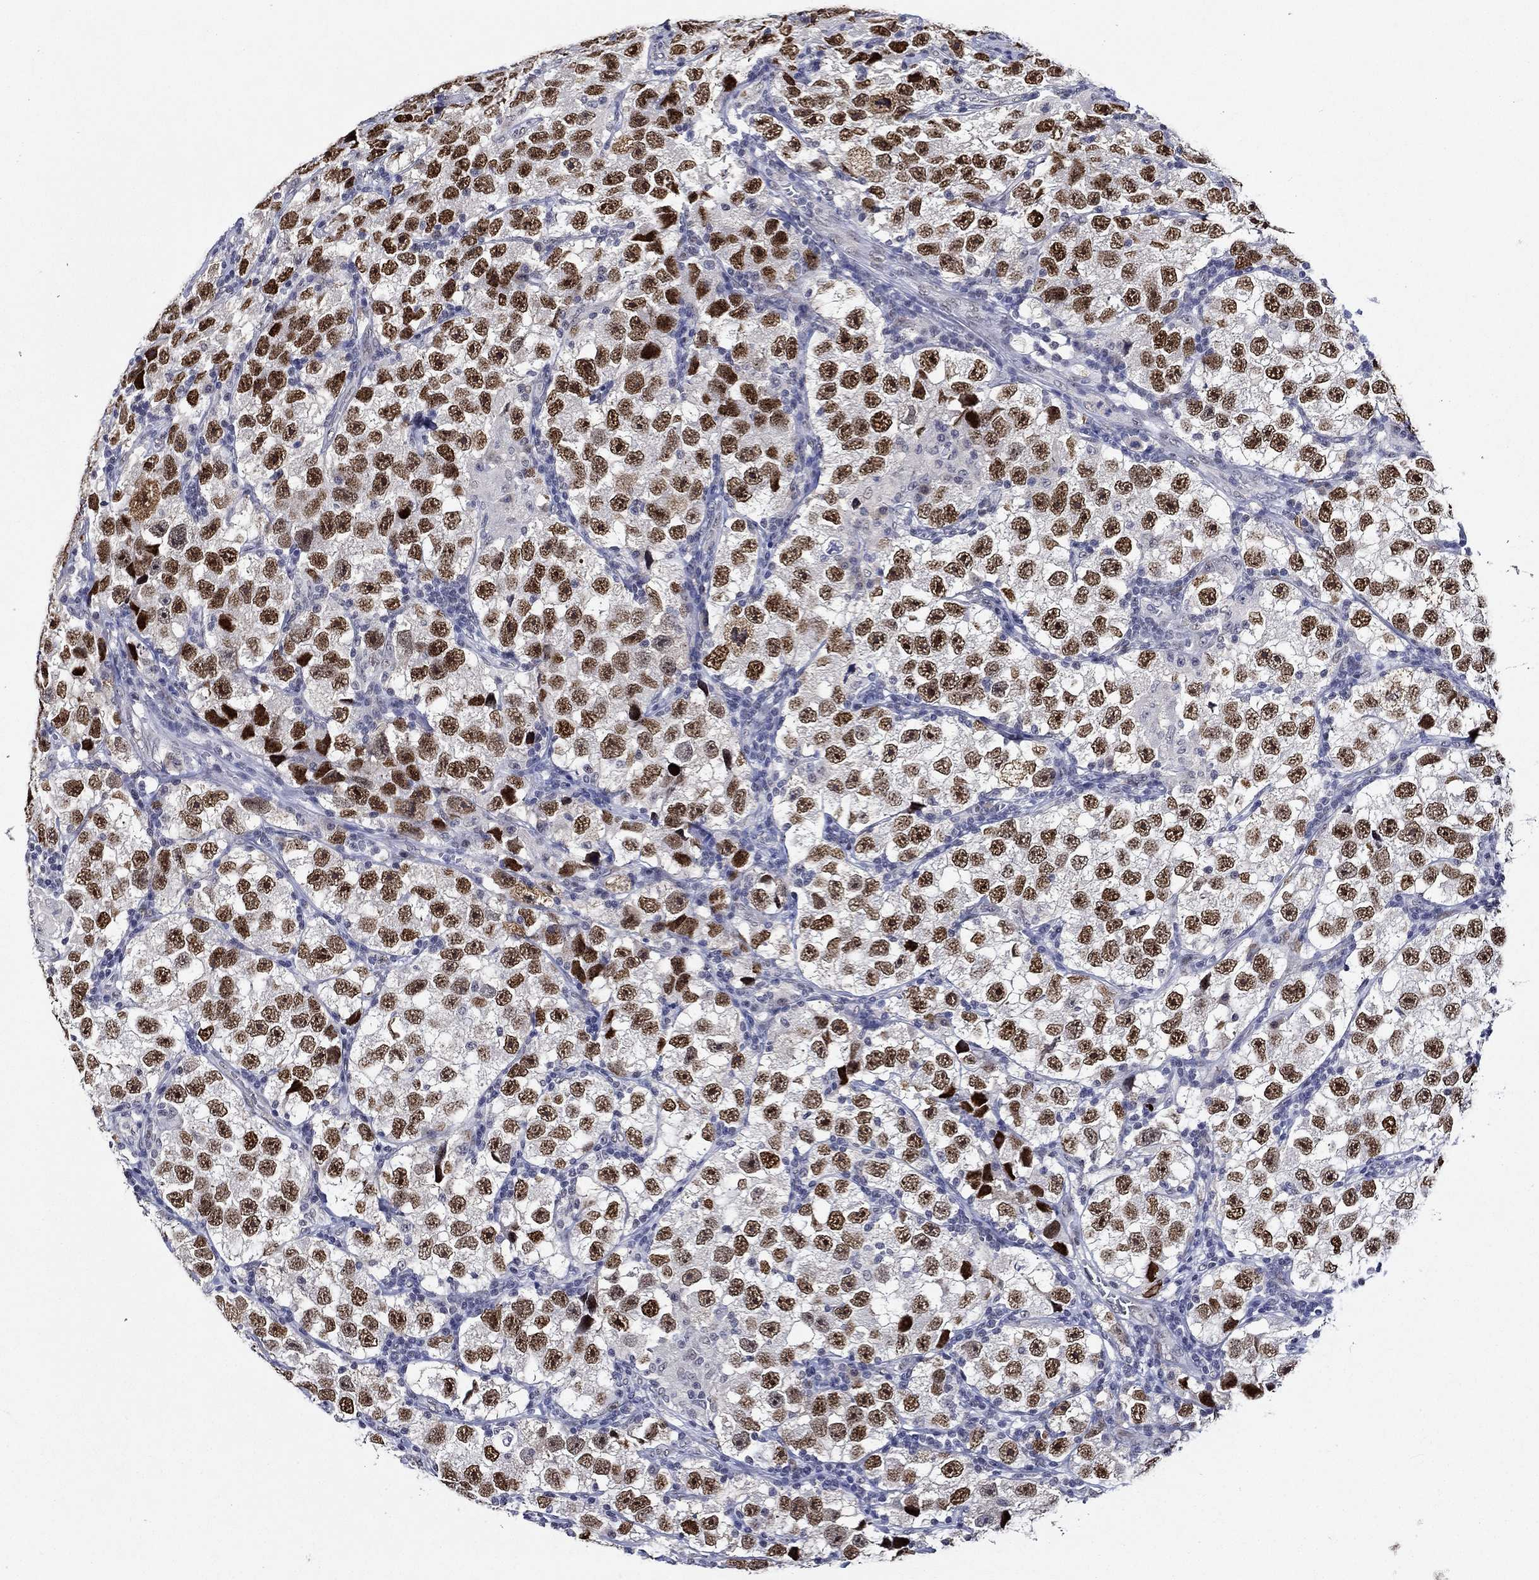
{"staining": {"intensity": "strong", "quantity": ">75%", "location": "nuclear"}, "tissue": "testis cancer", "cell_type": "Tumor cells", "image_type": "cancer", "snomed": [{"axis": "morphology", "description": "Seminoma, NOS"}, {"axis": "topography", "description": "Testis"}], "caption": "High-magnification brightfield microscopy of testis cancer stained with DAB (brown) and counterstained with hematoxylin (blue). tumor cells exhibit strong nuclear staining is seen in approximately>75% of cells.", "gene": "GATA2", "patient": {"sex": "male", "age": 26}}